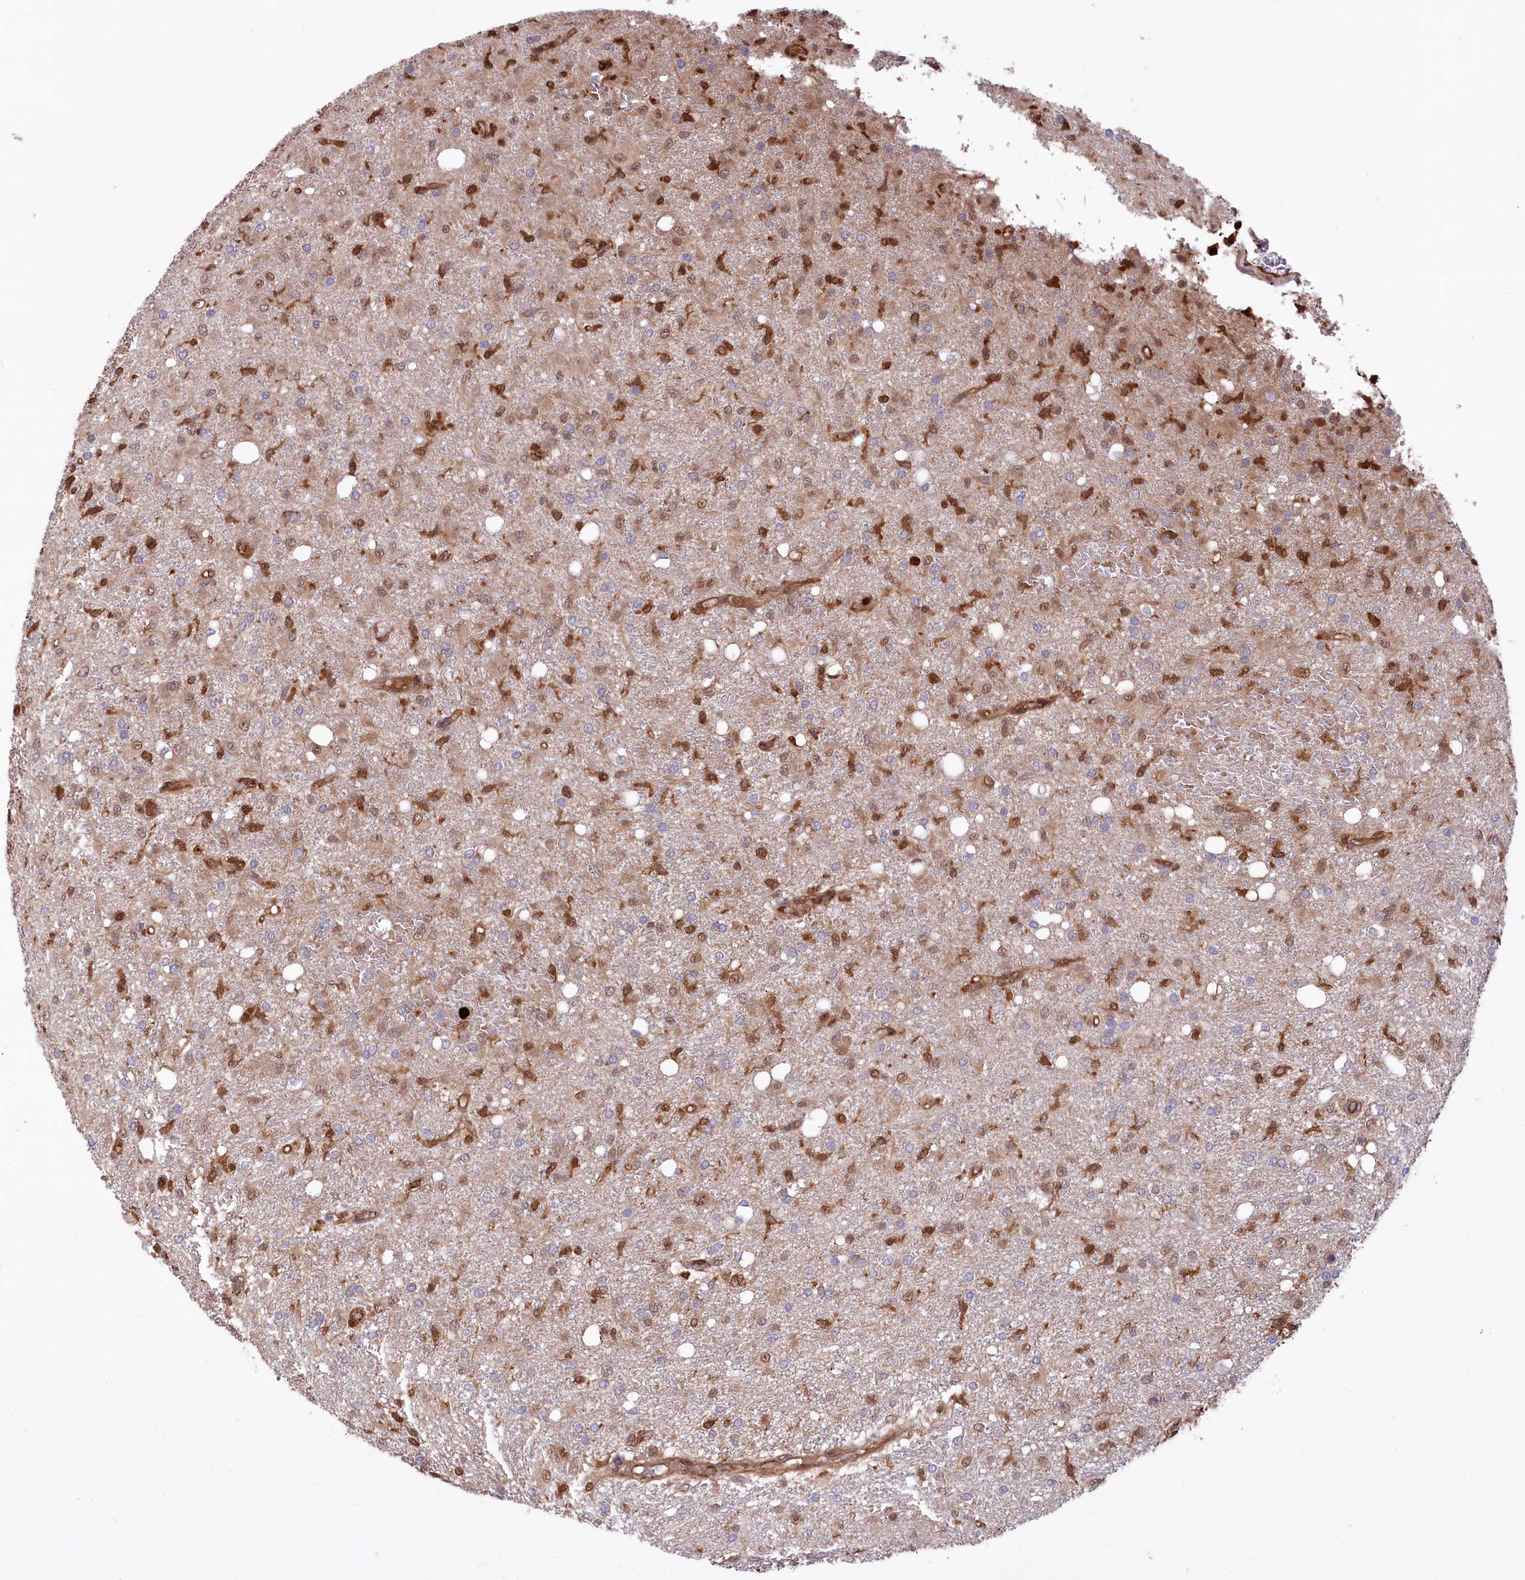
{"staining": {"intensity": "moderate", "quantity": "<25%", "location": "cytoplasmic/membranous,nuclear"}, "tissue": "glioma", "cell_type": "Tumor cells", "image_type": "cancer", "snomed": [{"axis": "morphology", "description": "Glioma, malignant, High grade"}, {"axis": "topography", "description": "Brain"}], "caption": "Protein staining by IHC exhibits moderate cytoplasmic/membranous and nuclear positivity in about <25% of tumor cells in high-grade glioma (malignant).", "gene": "LSG1", "patient": {"sex": "female", "age": 59}}